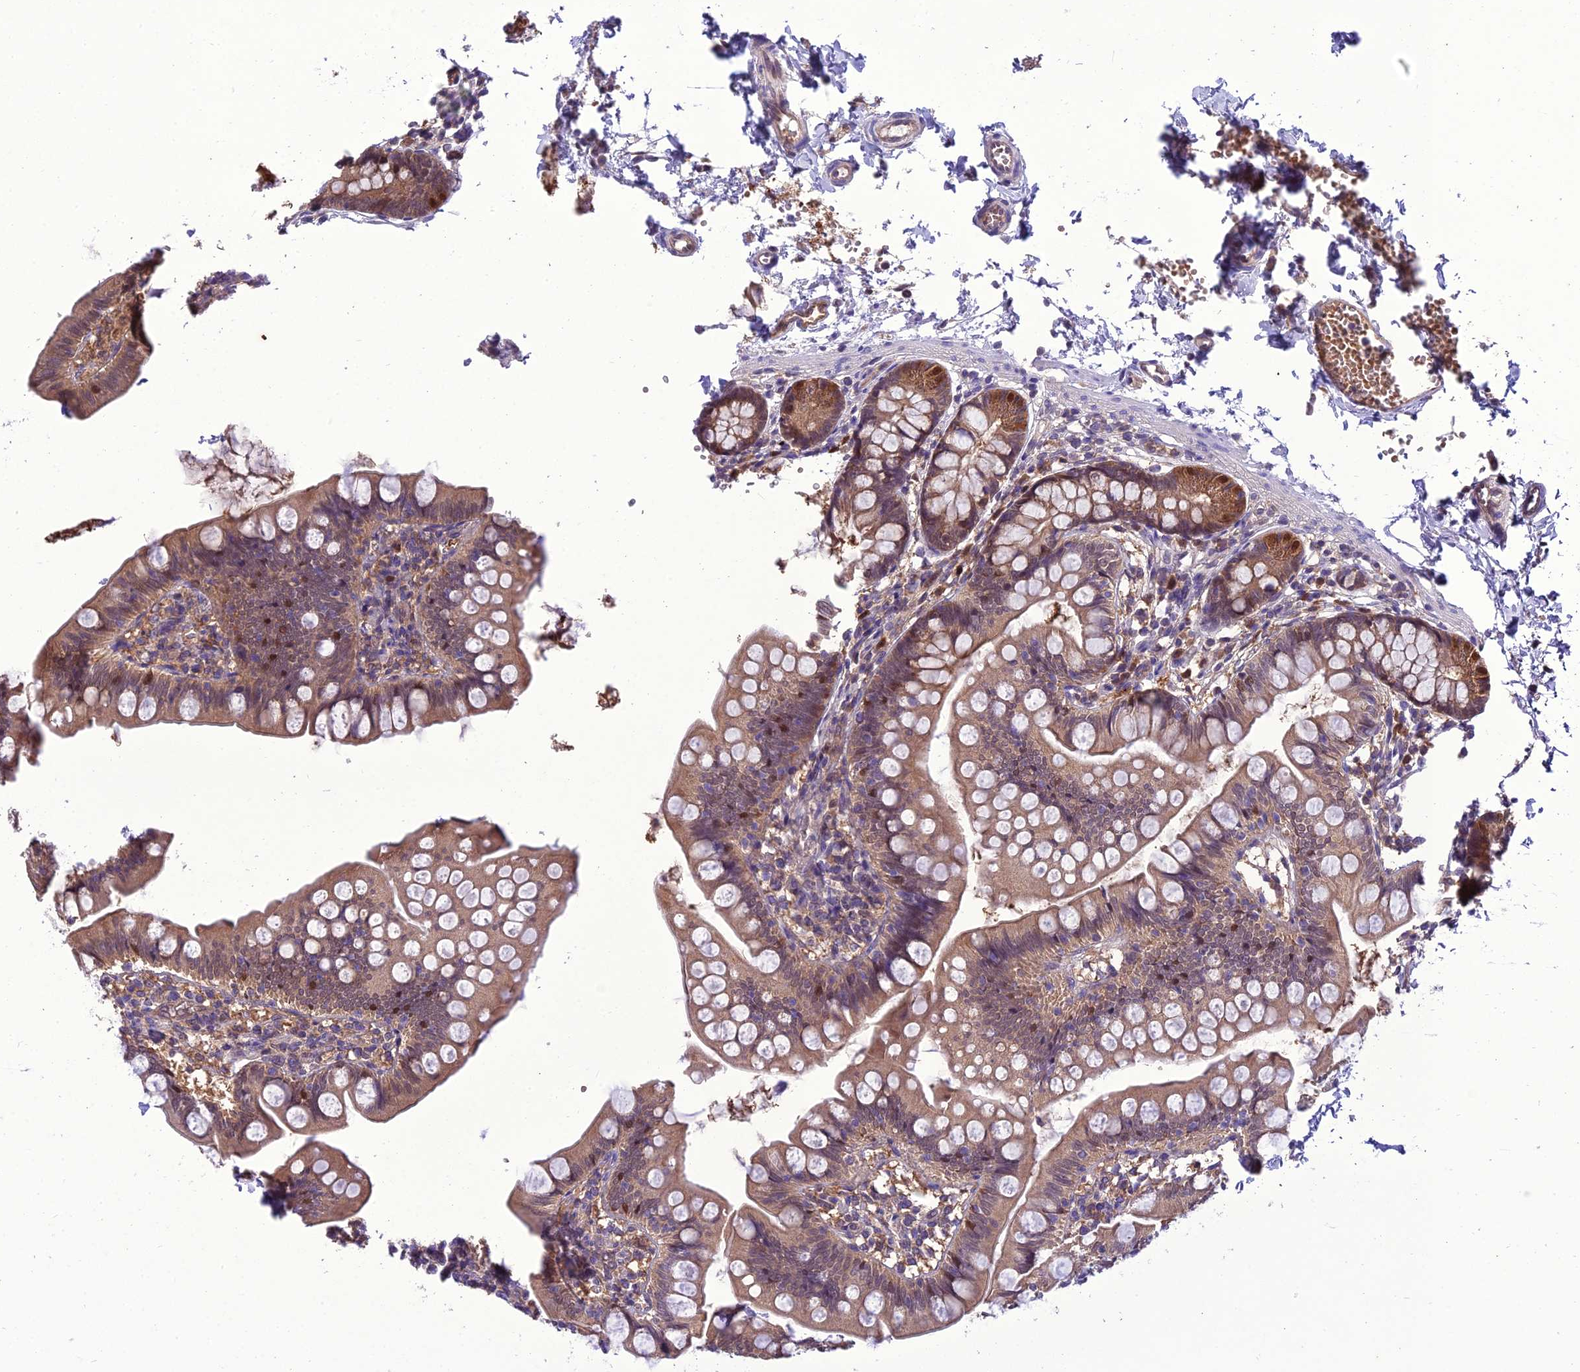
{"staining": {"intensity": "moderate", "quantity": "25%-75%", "location": "cytoplasmic/membranous,nuclear"}, "tissue": "small intestine", "cell_type": "Glandular cells", "image_type": "normal", "snomed": [{"axis": "morphology", "description": "Normal tissue, NOS"}, {"axis": "topography", "description": "Small intestine"}], "caption": "Immunohistochemical staining of normal small intestine shows 25%-75% levels of moderate cytoplasmic/membranous,nuclear protein positivity in approximately 25%-75% of glandular cells.", "gene": "BORCS6", "patient": {"sex": "male", "age": 7}}